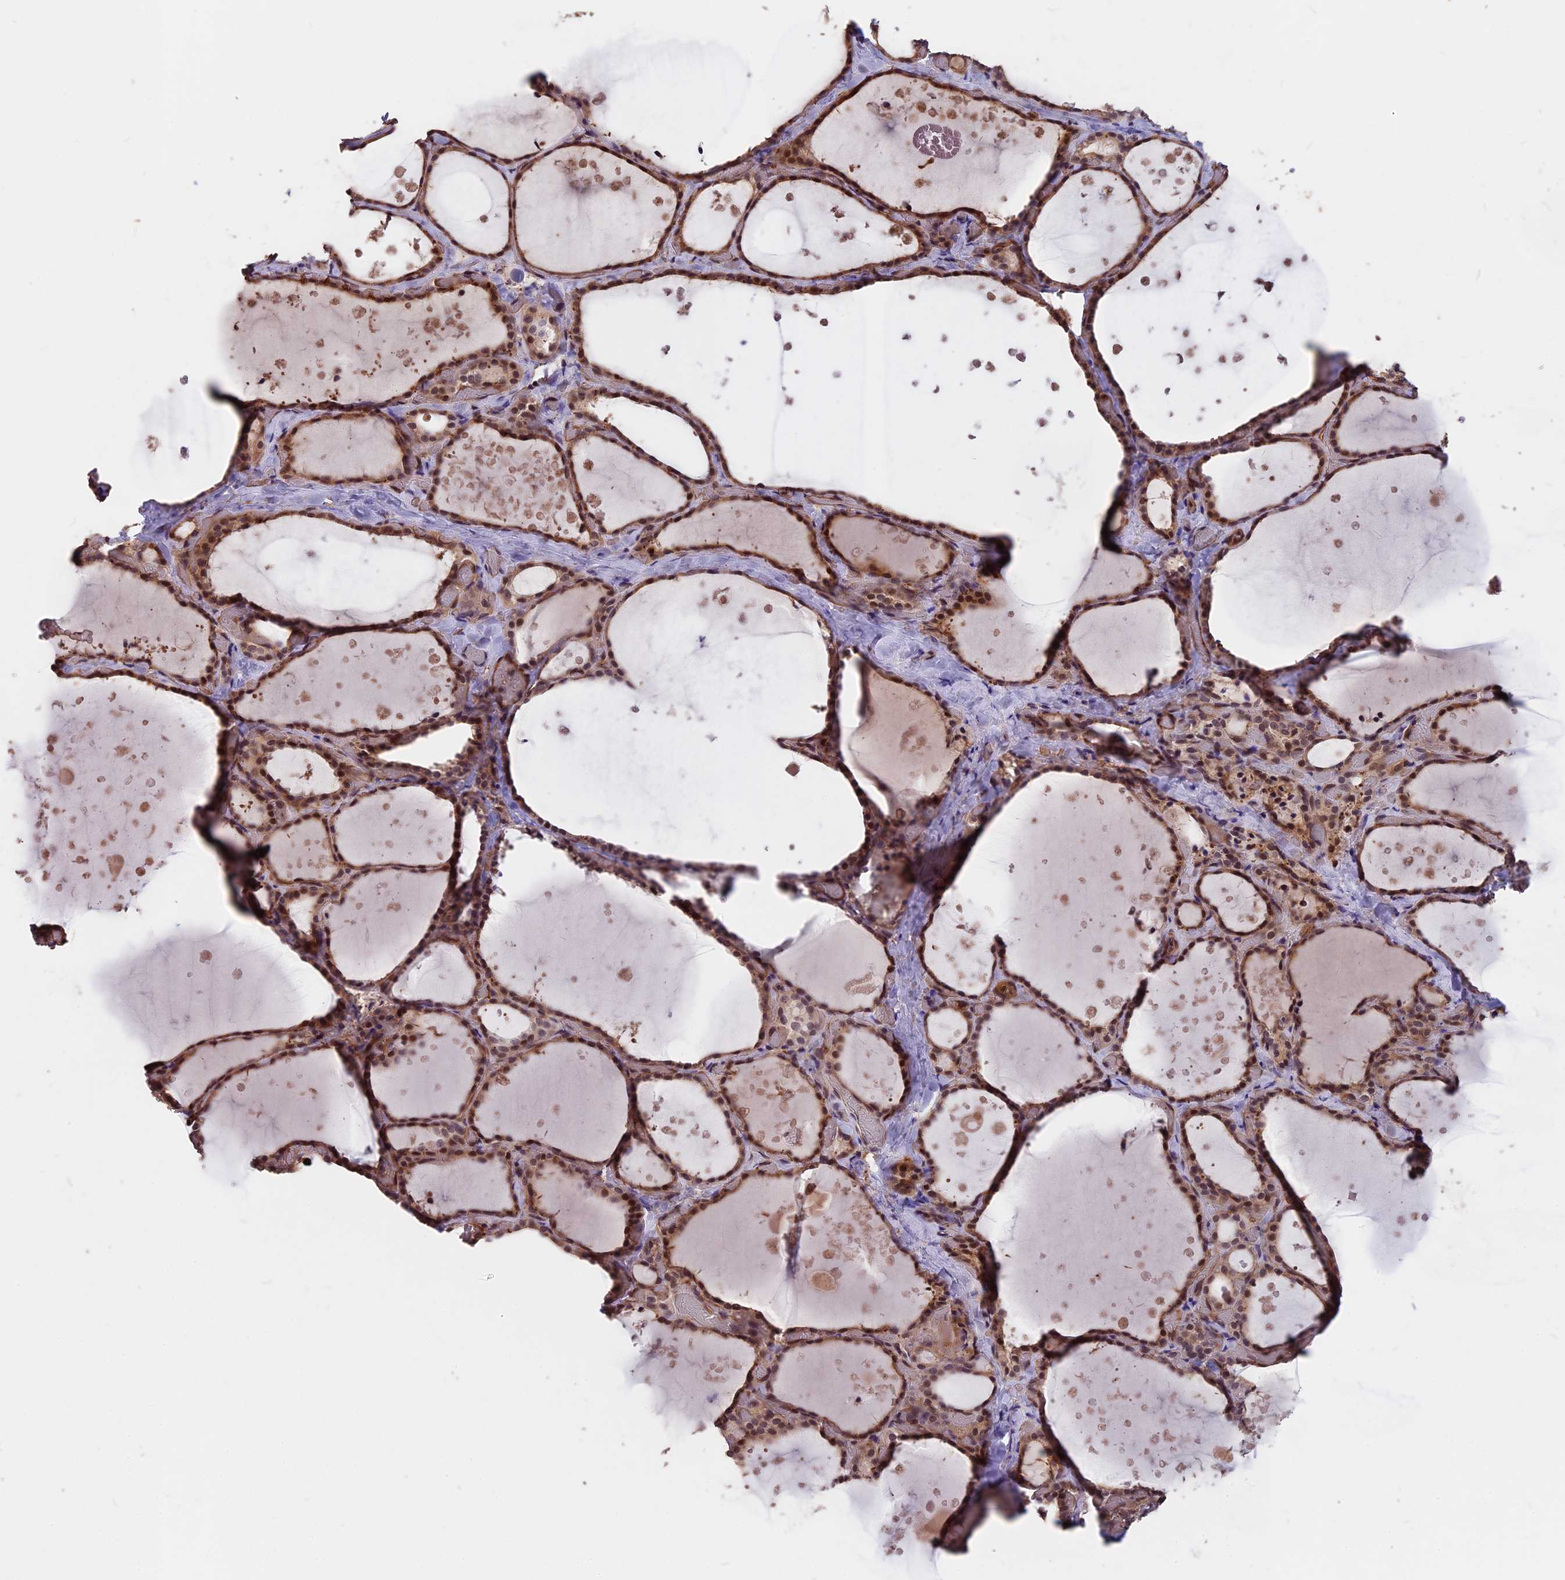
{"staining": {"intensity": "moderate", "quantity": ">75%", "location": "cytoplasmic/membranous,nuclear"}, "tissue": "thyroid gland", "cell_type": "Glandular cells", "image_type": "normal", "snomed": [{"axis": "morphology", "description": "Normal tissue, NOS"}, {"axis": "topography", "description": "Thyroid gland"}], "caption": "Immunohistochemical staining of unremarkable thyroid gland demonstrates medium levels of moderate cytoplasmic/membranous,nuclear staining in approximately >75% of glandular cells.", "gene": "ZC3H10", "patient": {"sex": "female", "age": 44}}